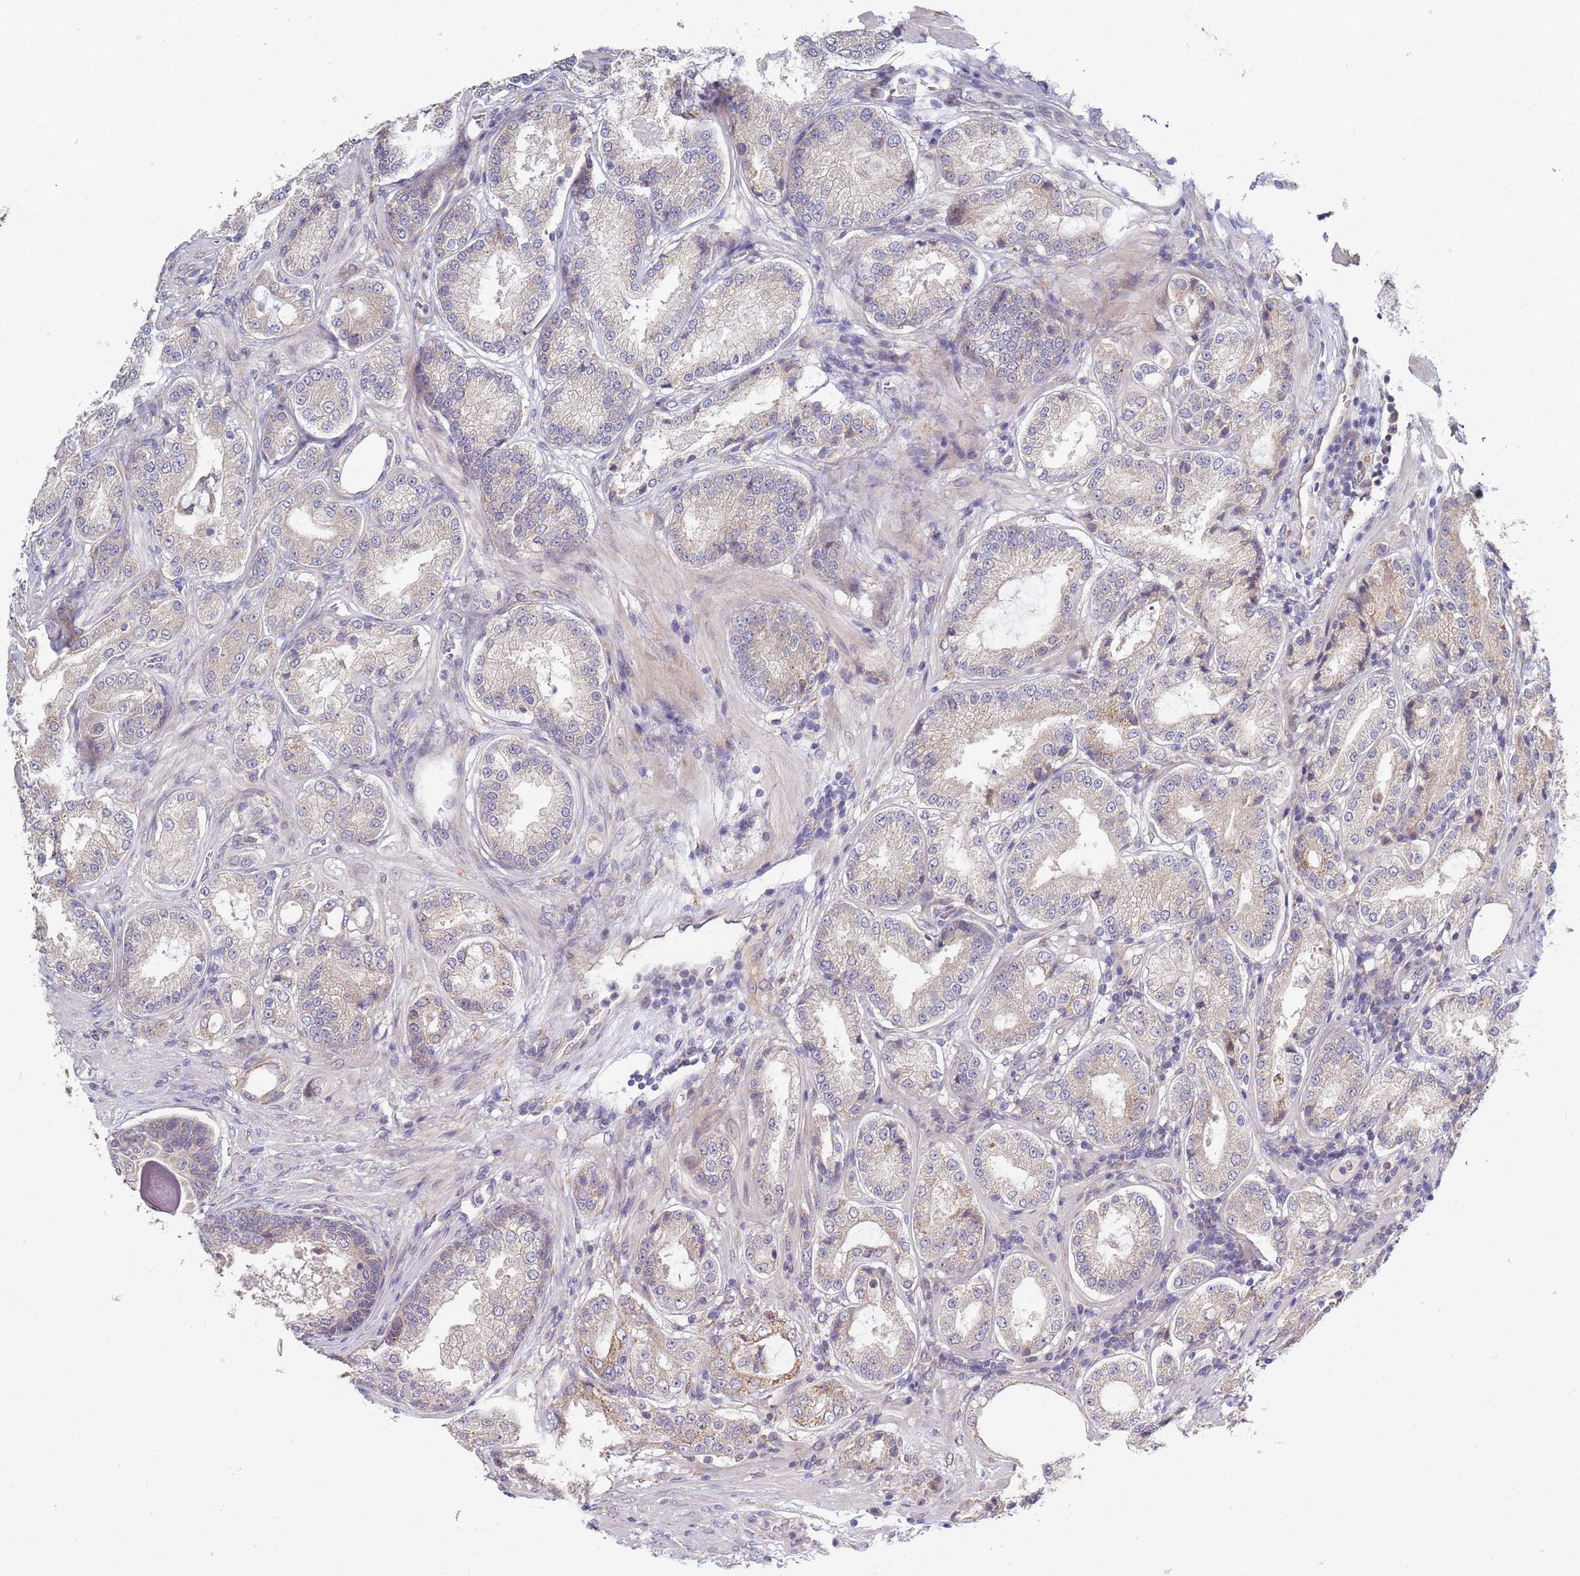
{"staining": {"intensity": "weak", "quantity": "<25%", "location": "cytoplasmic/membranous"}, "tissue": "prostate cancer", "cell_type": "Tumor cells", "image_type": "cancer", "snomed": [{"axis": "morphology", "description": "Adenocarcinoma, Low grade"}, {"axis": "topography", "description": "Prostate"}], "caption": "Prostate adenocarcinoma (low-grade) stained for a protein using immunohistochemistry displays no expression tumor cells.", "gene": "VRK2", "patient": {"sex": "male", "age": 59}}